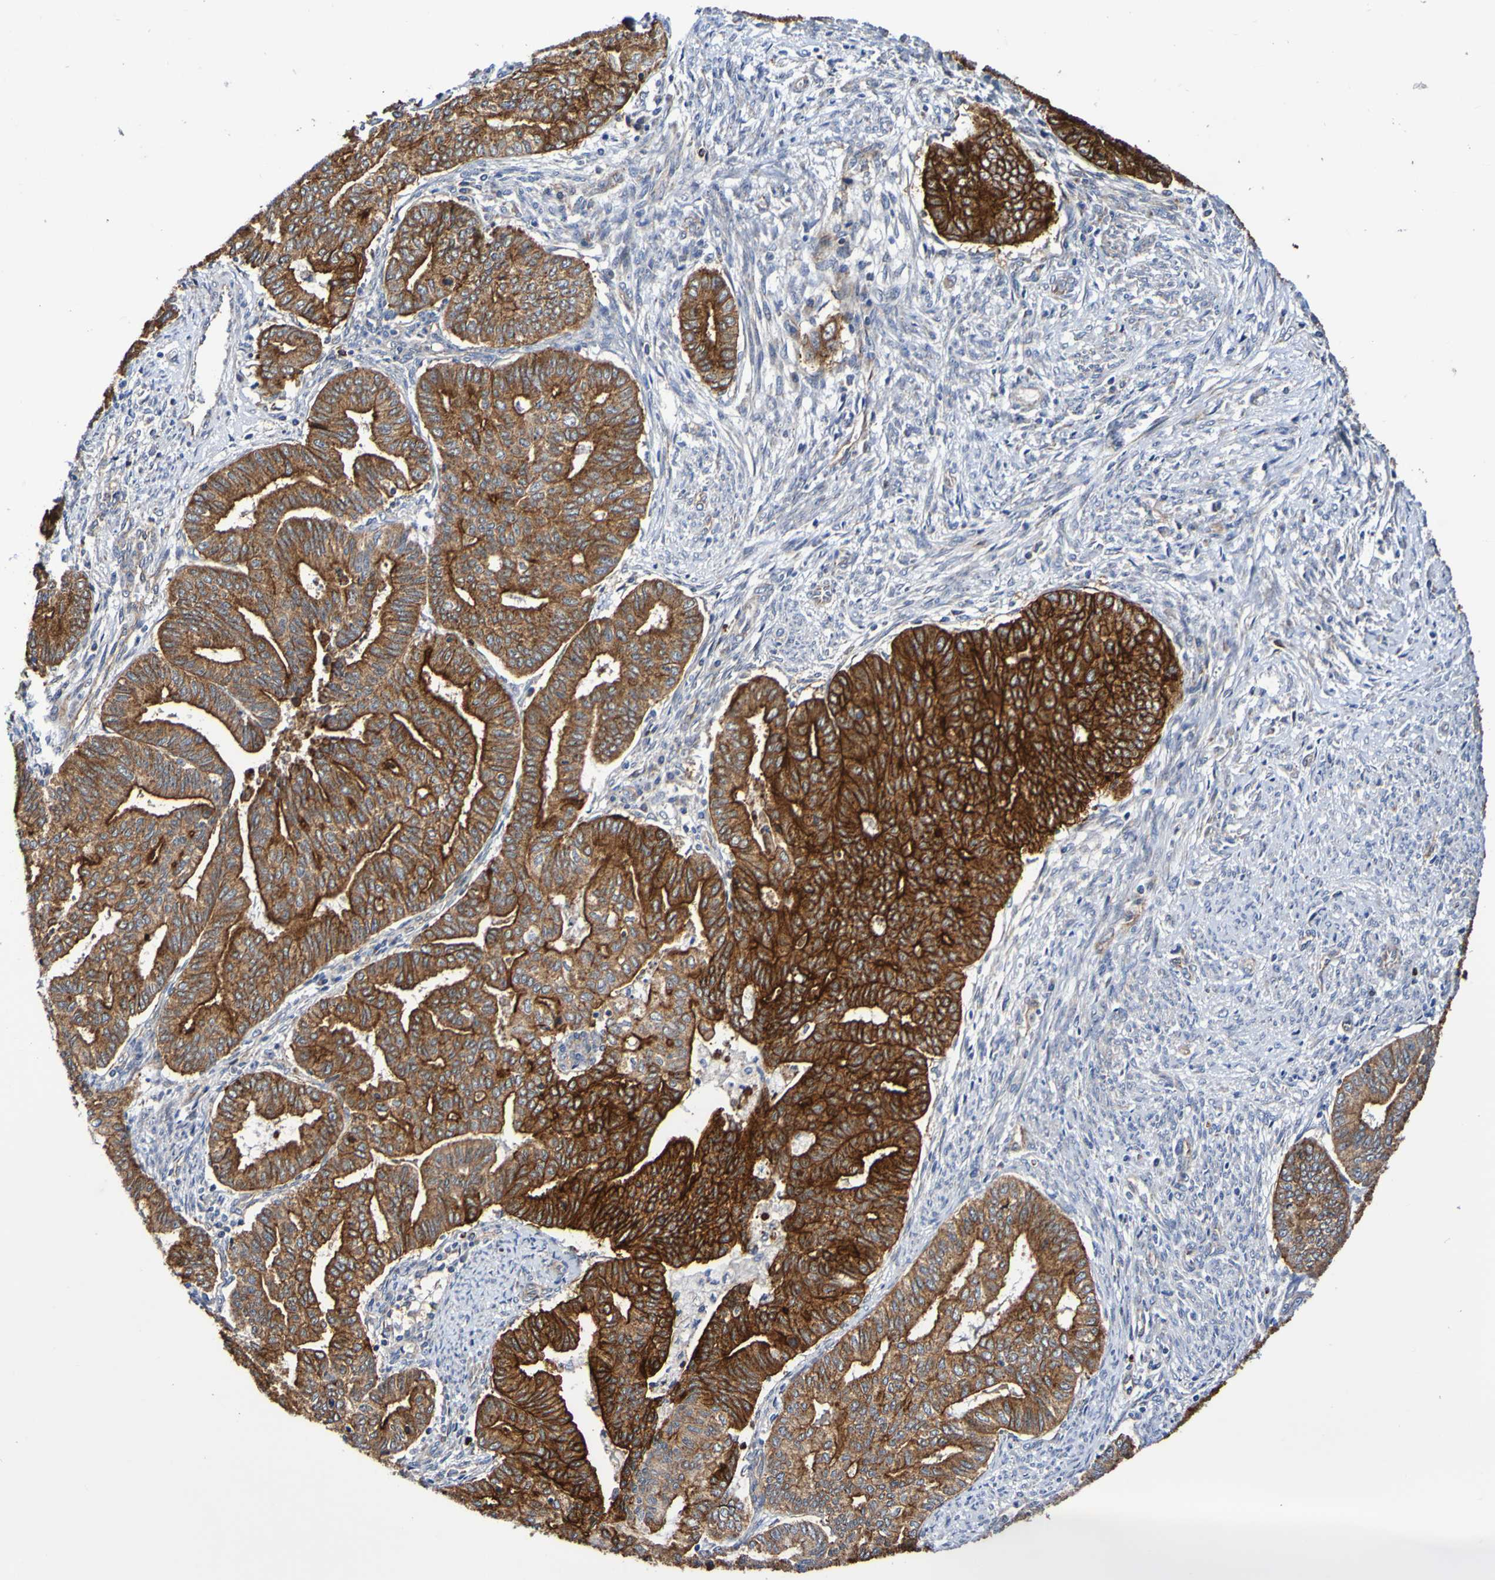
{"staining": {"intensity": "strong", "quantity": ">75%", "location": "cytoplasmic/membranous"}, "tissue": "endometrial cancer", "cell_type": "Tumor cells", "image_type": "cancer", "snomed": [{"axis": "morphology", "description": "Adenocarcinoma, NOS"}, {"axis": "topography", "description": "Endometrium"}], "caption": "Endometrial adenocarcinoma tissue shows strong cytoplasmic/membranous staining in about >75% of tumor cells, visualized by immunohistochemistry.", "gene": "GJB1", "patient": {"sex": "female", "age": 79}}